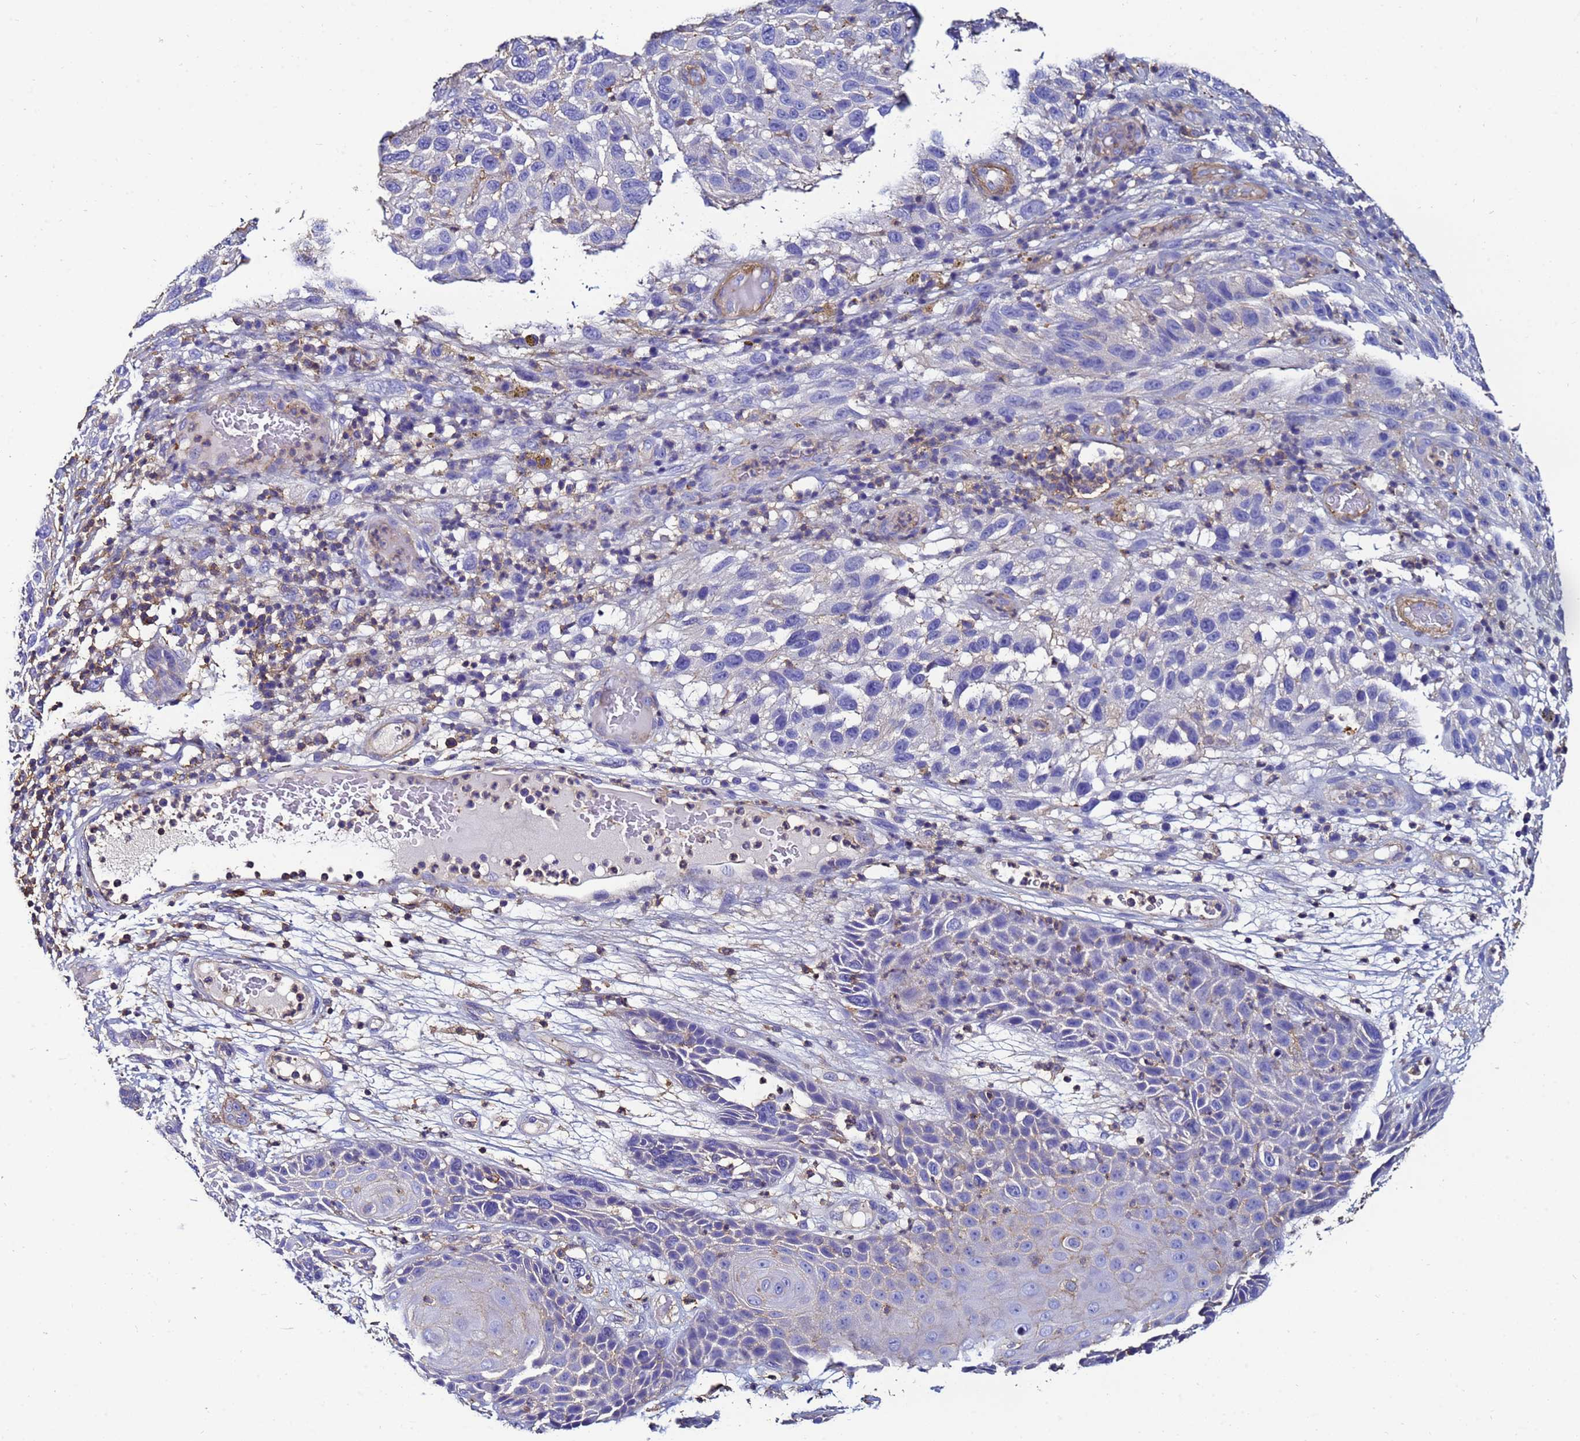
{"staining": {"intensity": "negative", "quantity": "none", "location": "none"}, "tissue": "melanoma", "cell_type": "Tumor cells", "image_type": "cancer", "snomed": [{"axis": "morphology", "description": "Malignant melanoma, NOS"}, {"axis": "topography", "description": "Skin"}], "caption": "There is no significant positivity in tumor cells of melanoma.", "gene": "ACTB", "patient": {"sex": "female", "age": 96}}